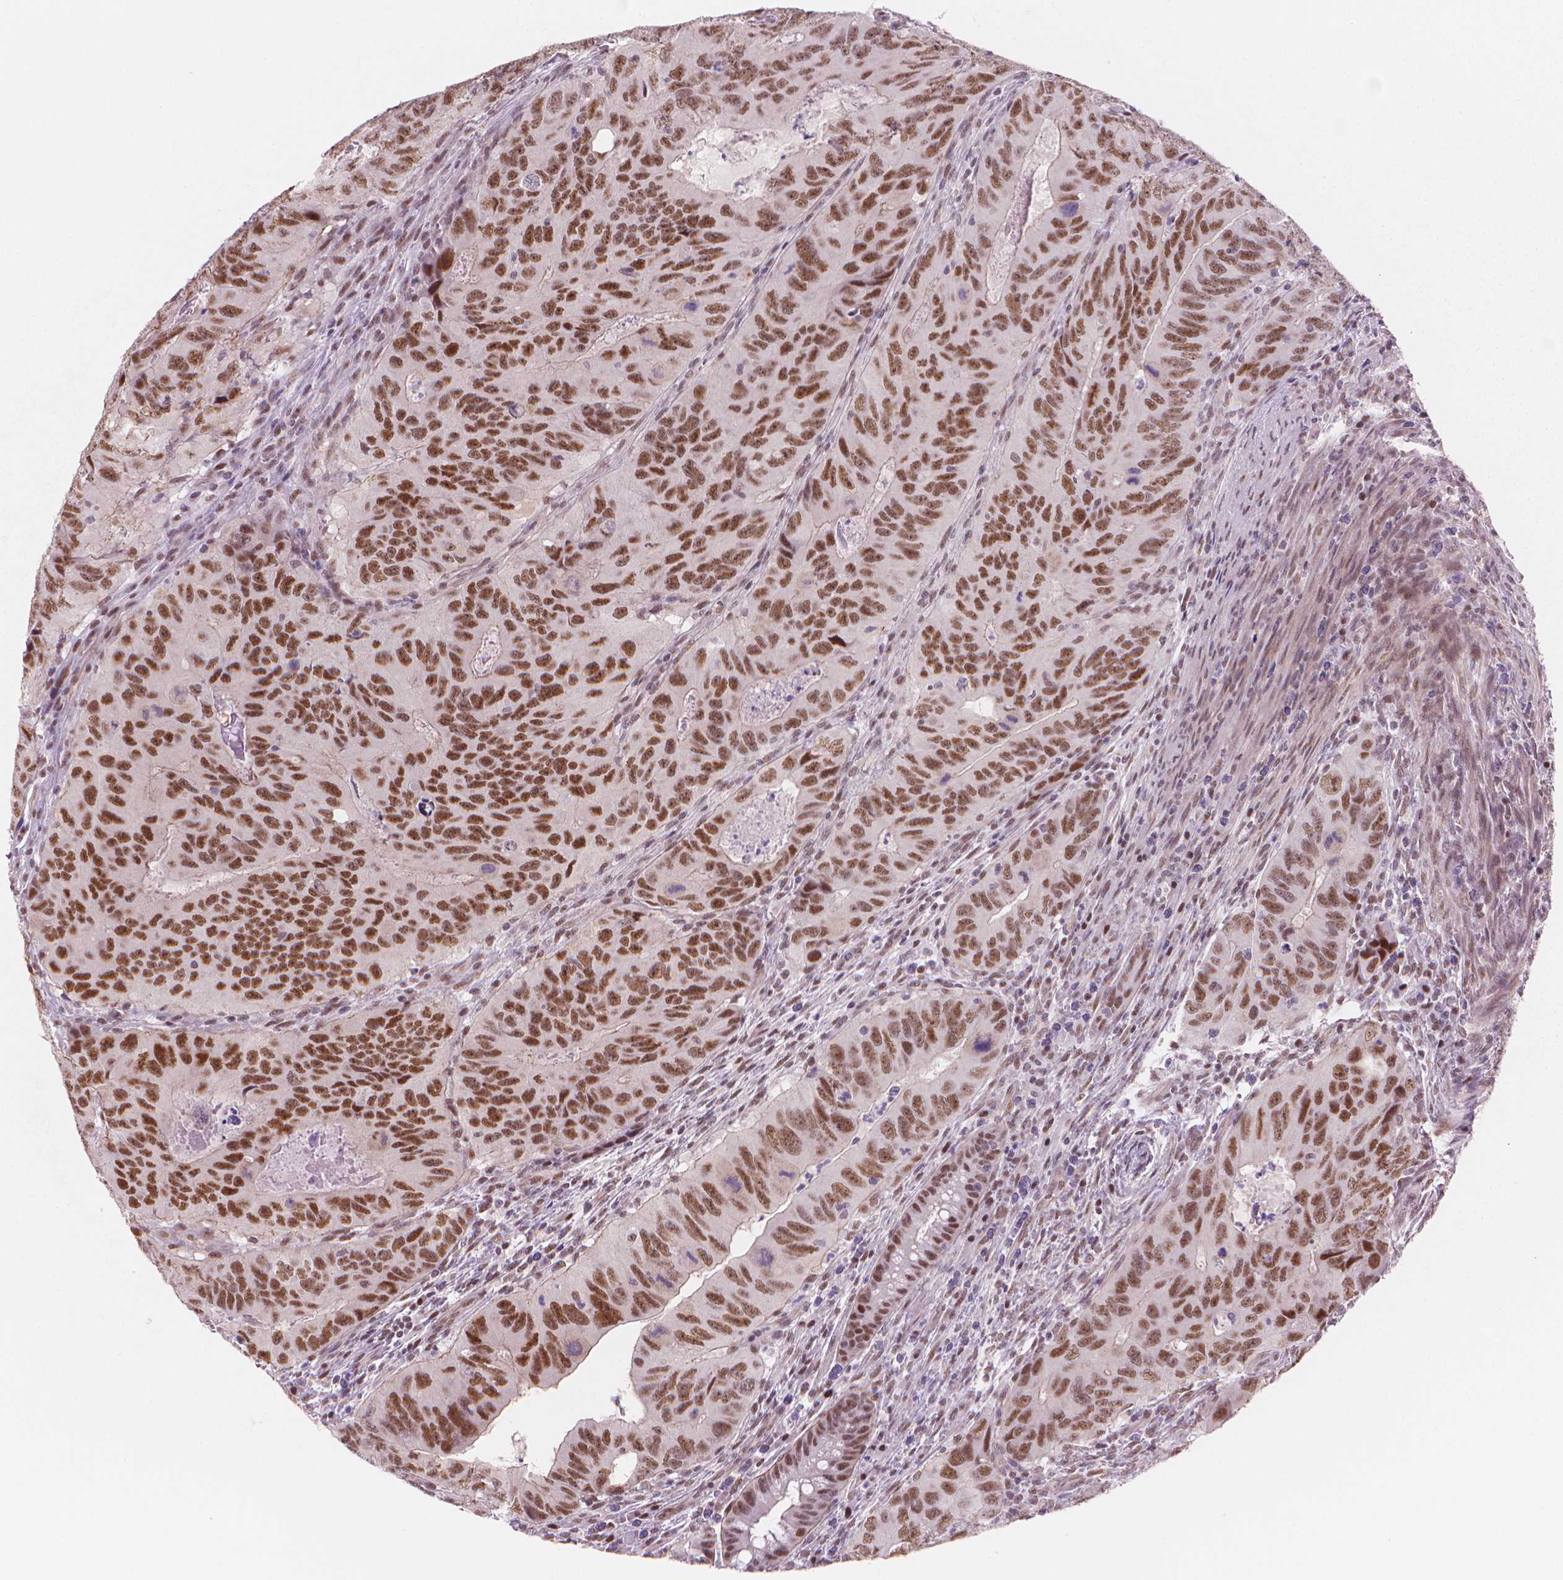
{"staining": {"intensity": "strong", "quantity": ">75%", "location": "nuclear"}, "tissue": "colorectal cancer", "cell_type": "Tumor cells", "image_type": "cancer", "snomed": [{"axis": "morphology", "description": "Adenocarcinoma, NOS"}, {"axis": "topography", "description": "Colon"}], "caption": "Brown immunohistochemical staining in colorectal cancer (adenocarcinoma) displays strong nuclear expression in approximately >75% of tumor cells.", "gene": "POLR3D", "patient": {"sex": "male", "age": 79}}